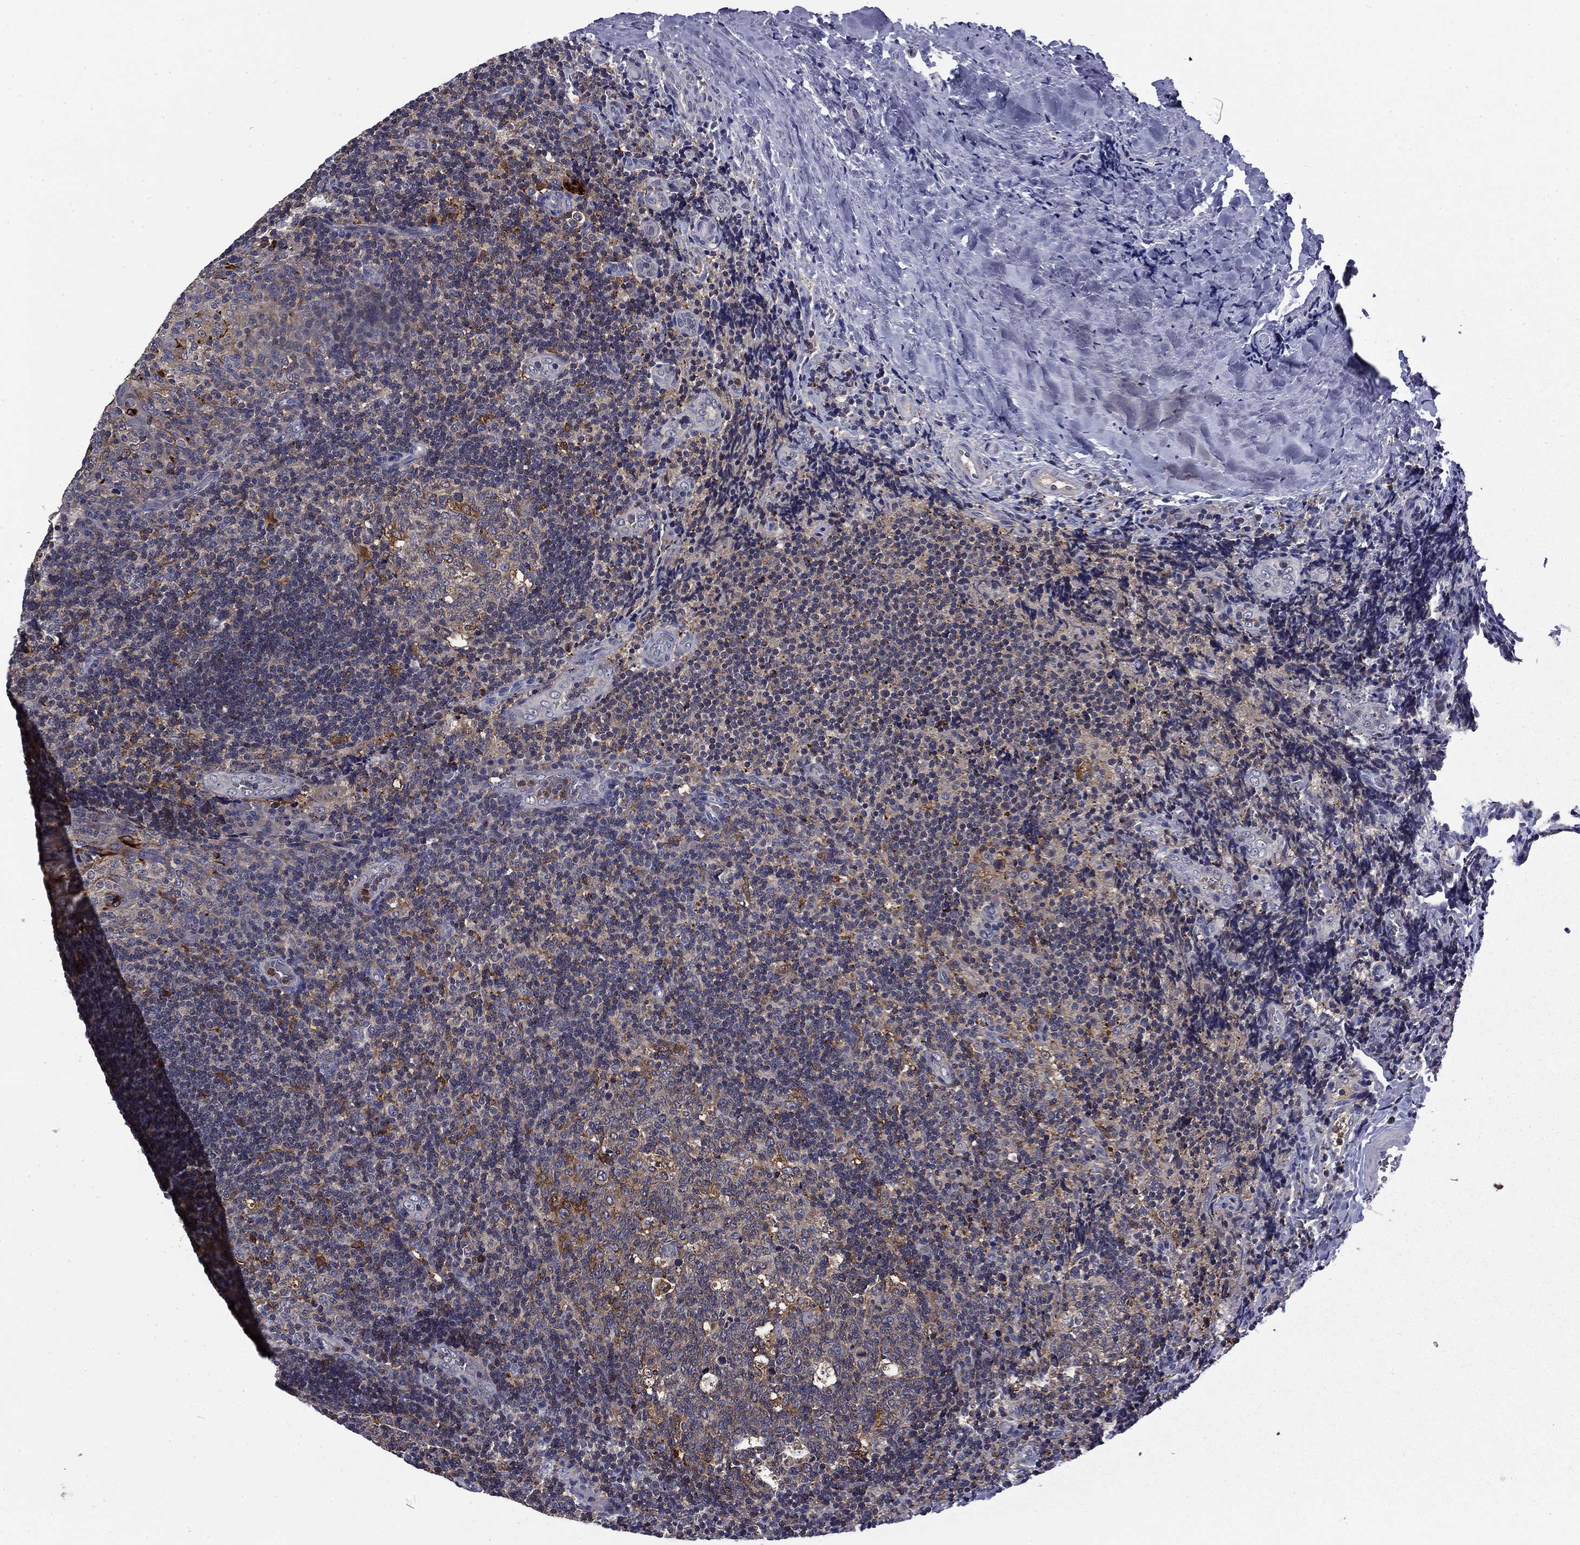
{"staining": {"intensity": "moderate", "quantity": "<25%", "location": "cytoplasmic/membranous"}, "tissue": "tonsil", "cell_type": "Germinal center cells", "image_type": "normal", "snomed": [{"axis": "morphology", "description": "Normal tissue, NOS"}, {"axis": "topography", "description": "Tonsil"}], "caption": "Immunohistochemistry histopathology image of unremarkable tonsil stained for a protein (brown), which shows low levels of moderate cytoplasmic/membranous staining in approximately <25% of germinal center cells.", "gene": "CEACAM7", "patient": {"sex": "male", "age": 17}}